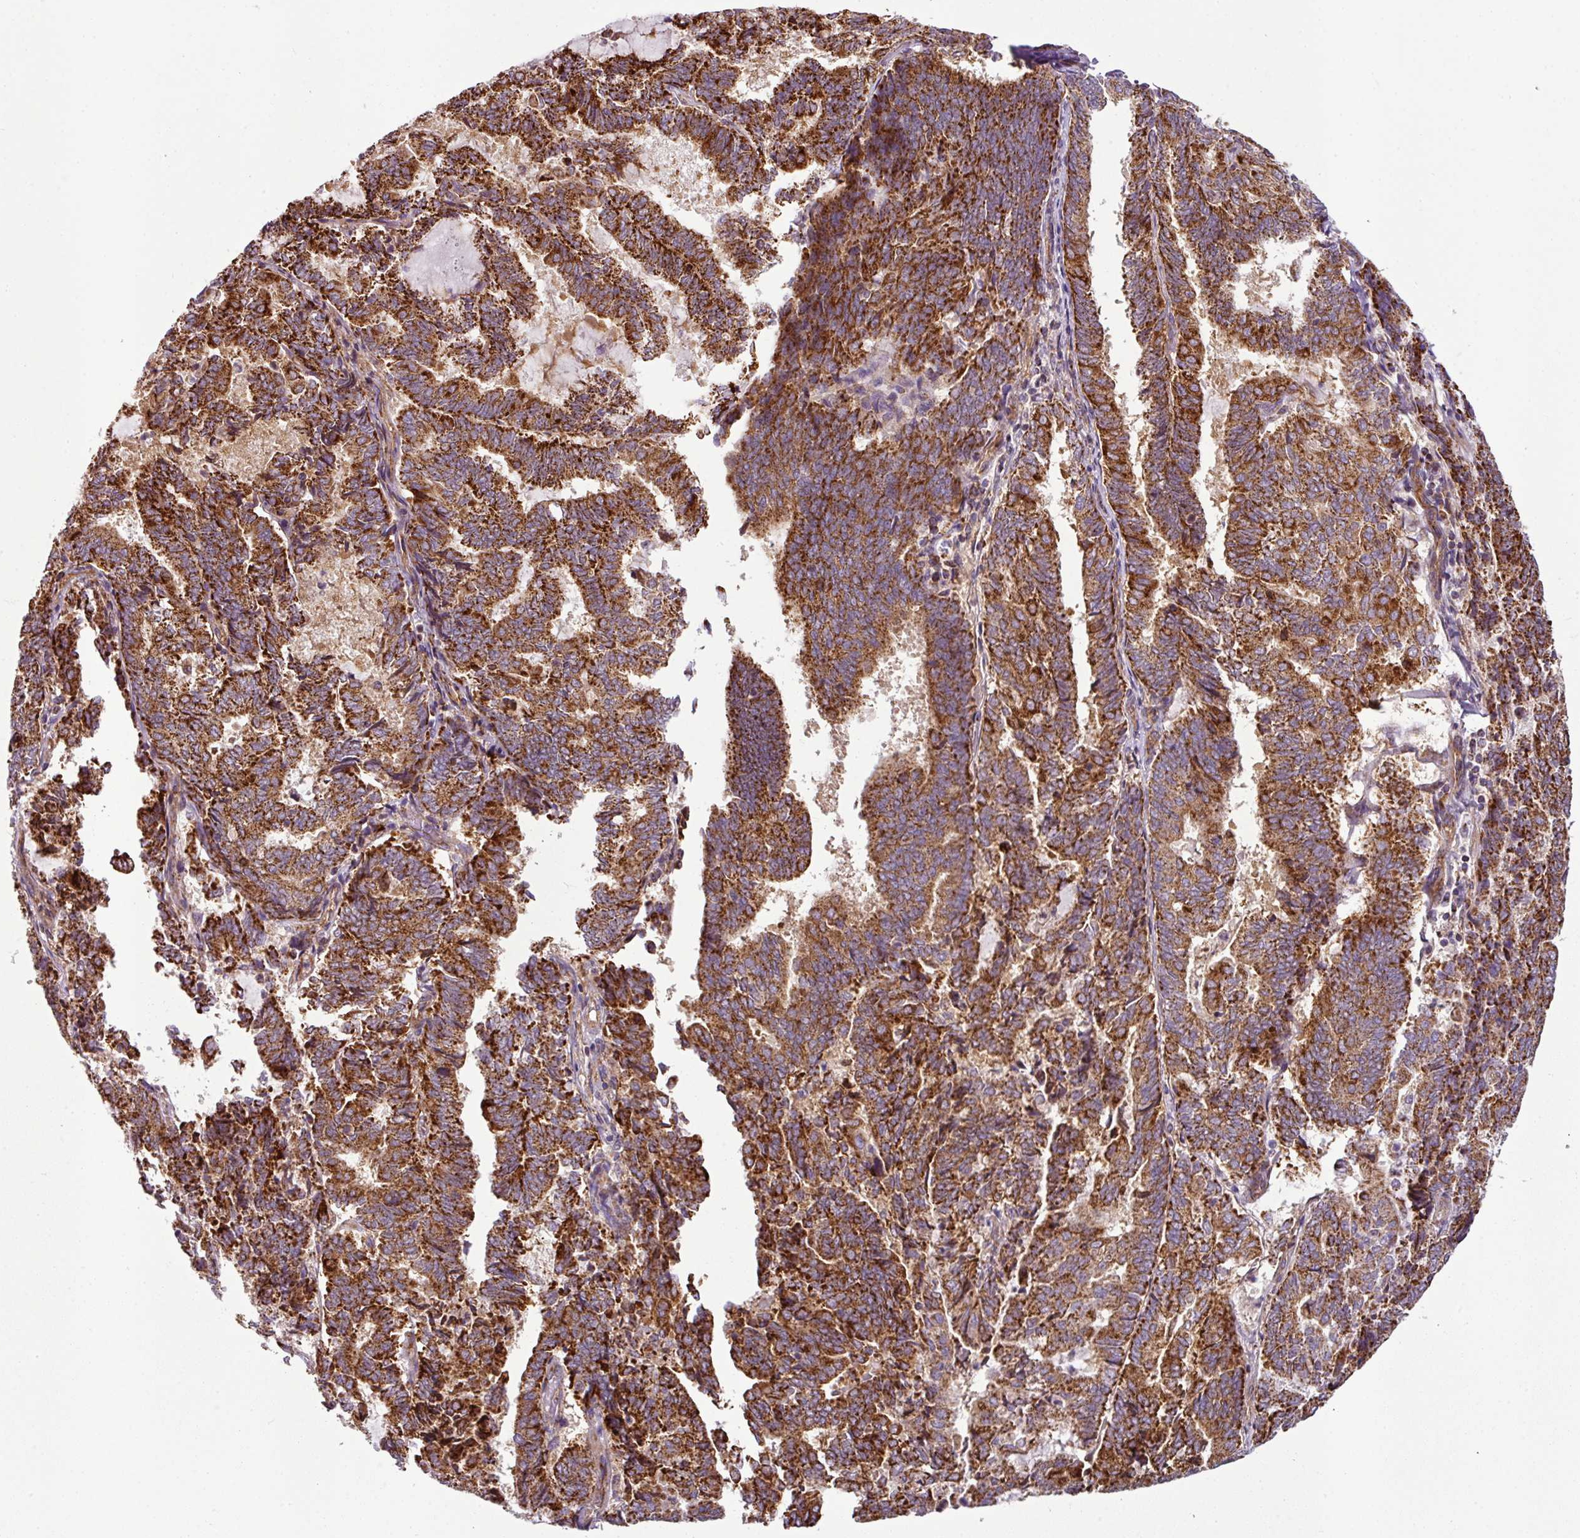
{"staining": {"intensity": "strong", "quantity": ">75%", "location": "cytoplasmic/membranous"}, "tissue": "endometrial cancer", "cell_type": "Tumor cells", "image_type": "cancer", "snomed": [{"axis": "morphology", "description": "Adenocarcinoma, NOS"}, {"axis": "topography", "description": "Endometrium"}], "caption": "Protein staining exhibits strong cytoplasmic/membranous expression in approximately >75% of tumor cells in endometrial adenocarcinoma.", "gene": "PRELID3B", "patient": {"sex": "female", "age": 80}}